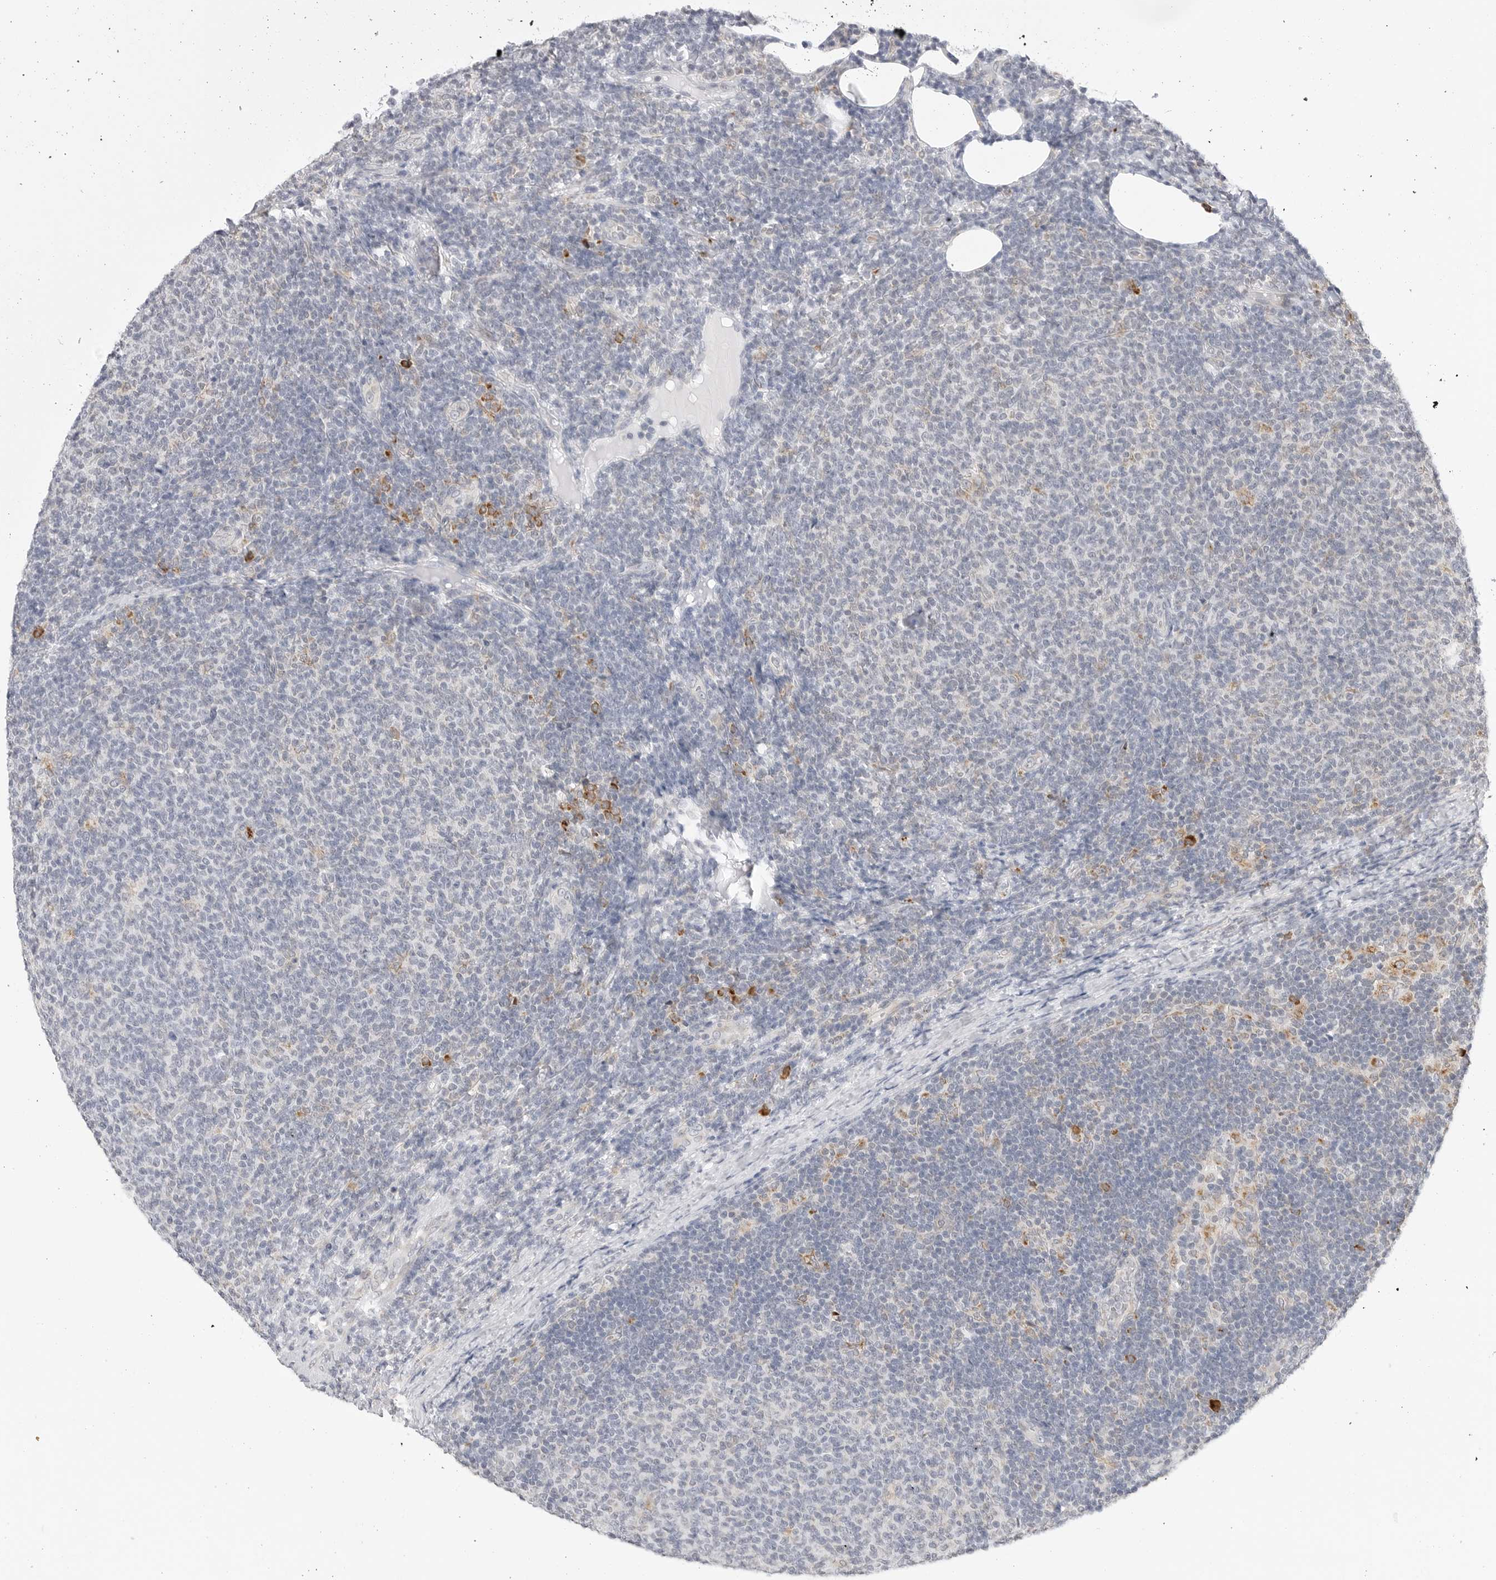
{"staining": {"intensity": "negative", "quantity": "none", "location": "none"}, "tissue": "lymphoma", "cell_type": "Tumor cells", "image_type": "cancer", "snomed": [{"axis": "morphology", "description": "Malignant lymphoma, non-Hodgkin's type, Low grade"}, {"axis": "topography", "description": "Lymph node"}], "caption": "Immunohistochemical staining of lymphoma reveals no significant positivity in tumor cells.", "gene": "RPN1", "patient": {"sex": "male", "age": 66}}